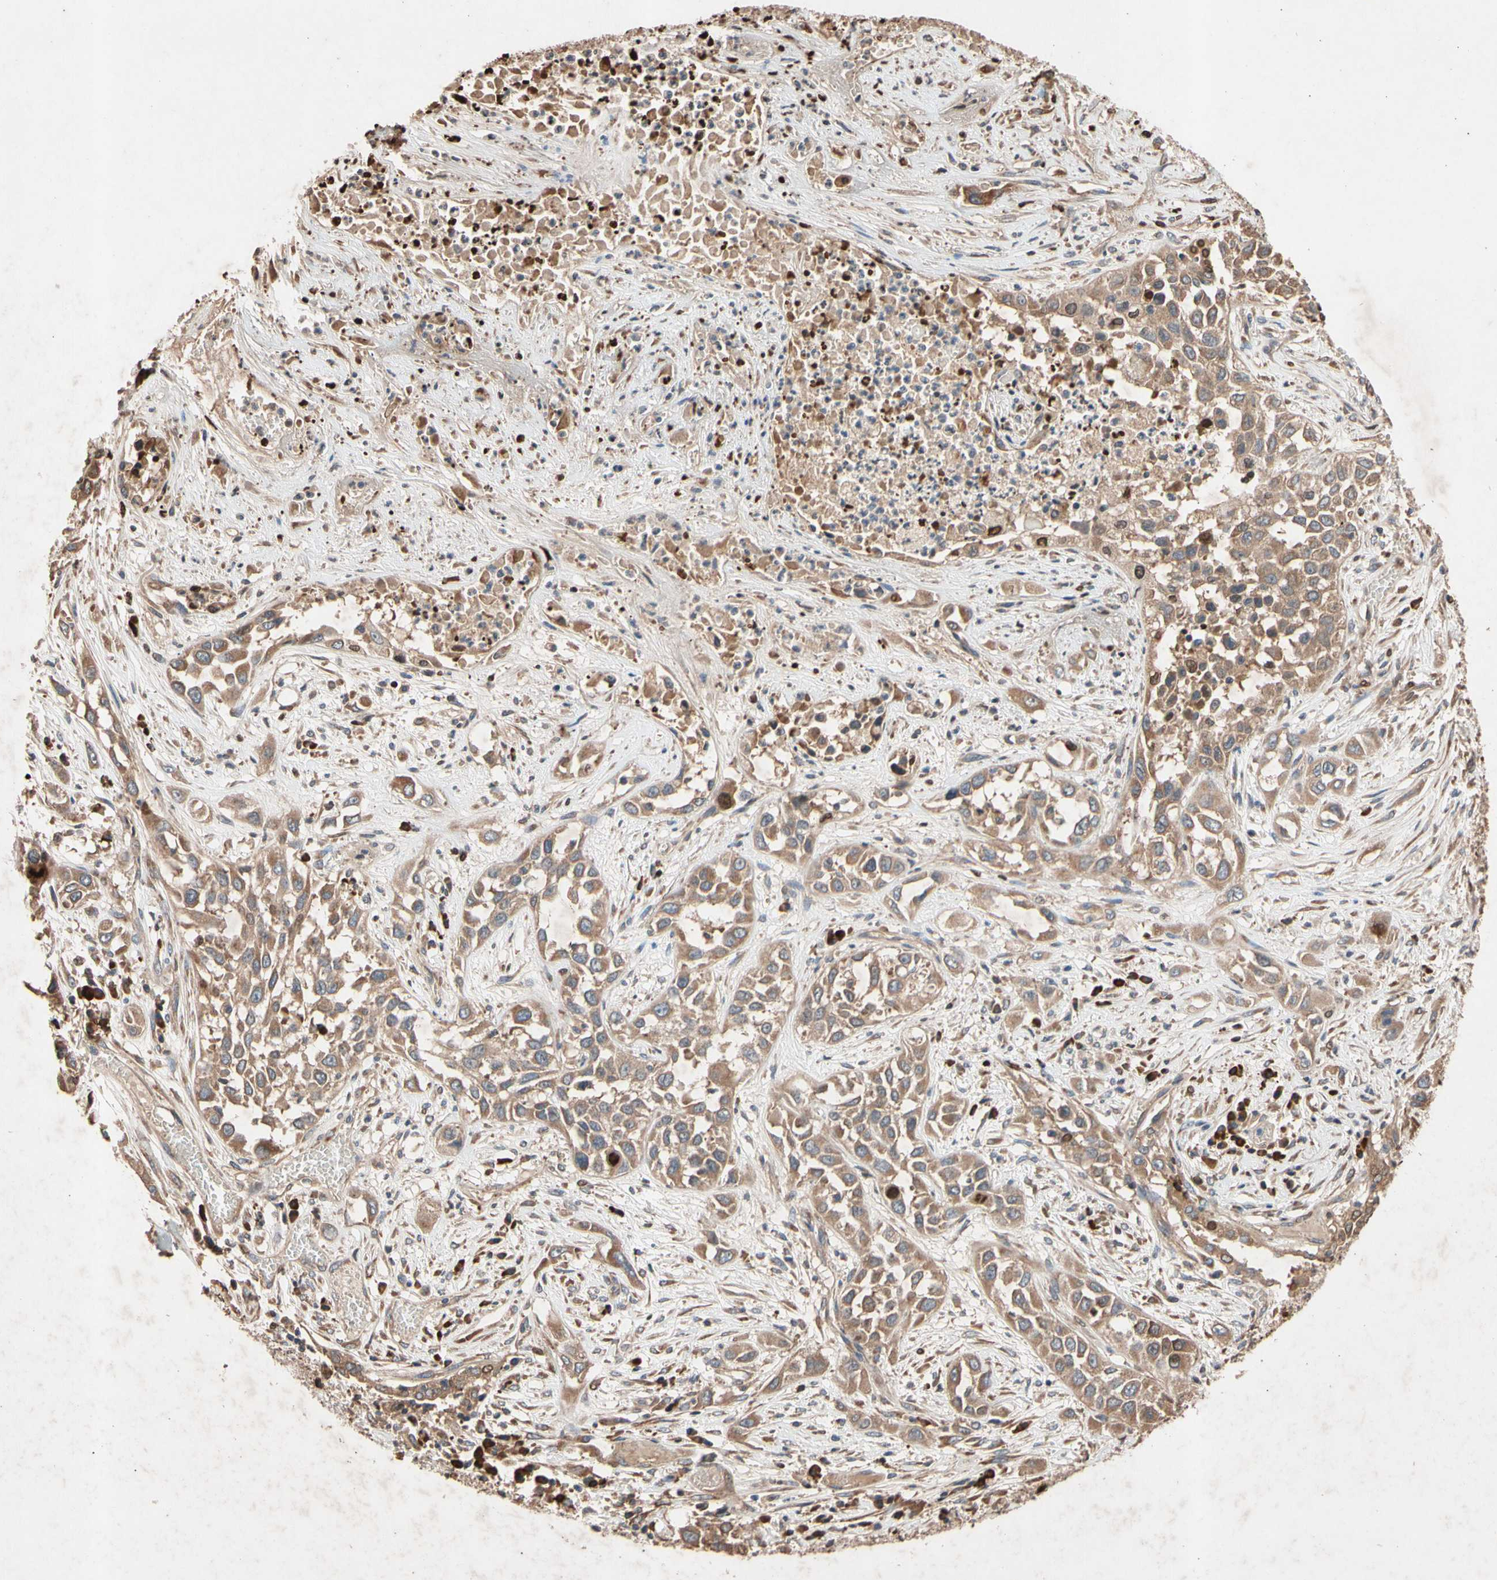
{"staining": {"intensity": "moderate", "quantity": ">75%", "location": "cytoplasmic/membranous"}, "tissue": "lung cancer", "cell_type": "Tumor cells", "image_type": "cancer", "snomed": [{"axis": "morphology", "description": "Squamous cell carcinoma, NOS"}, {"axis": "topography", "description": "Lung"}], "caption": "This is a micrograph of immunohistochemistry (IHC) staining of lung cancer, which shows moderate staining in the cytoplasmic/membranous of tumor cells.", "gene": "PRDX4", "patient": {"sex": "male", "age": 71}}